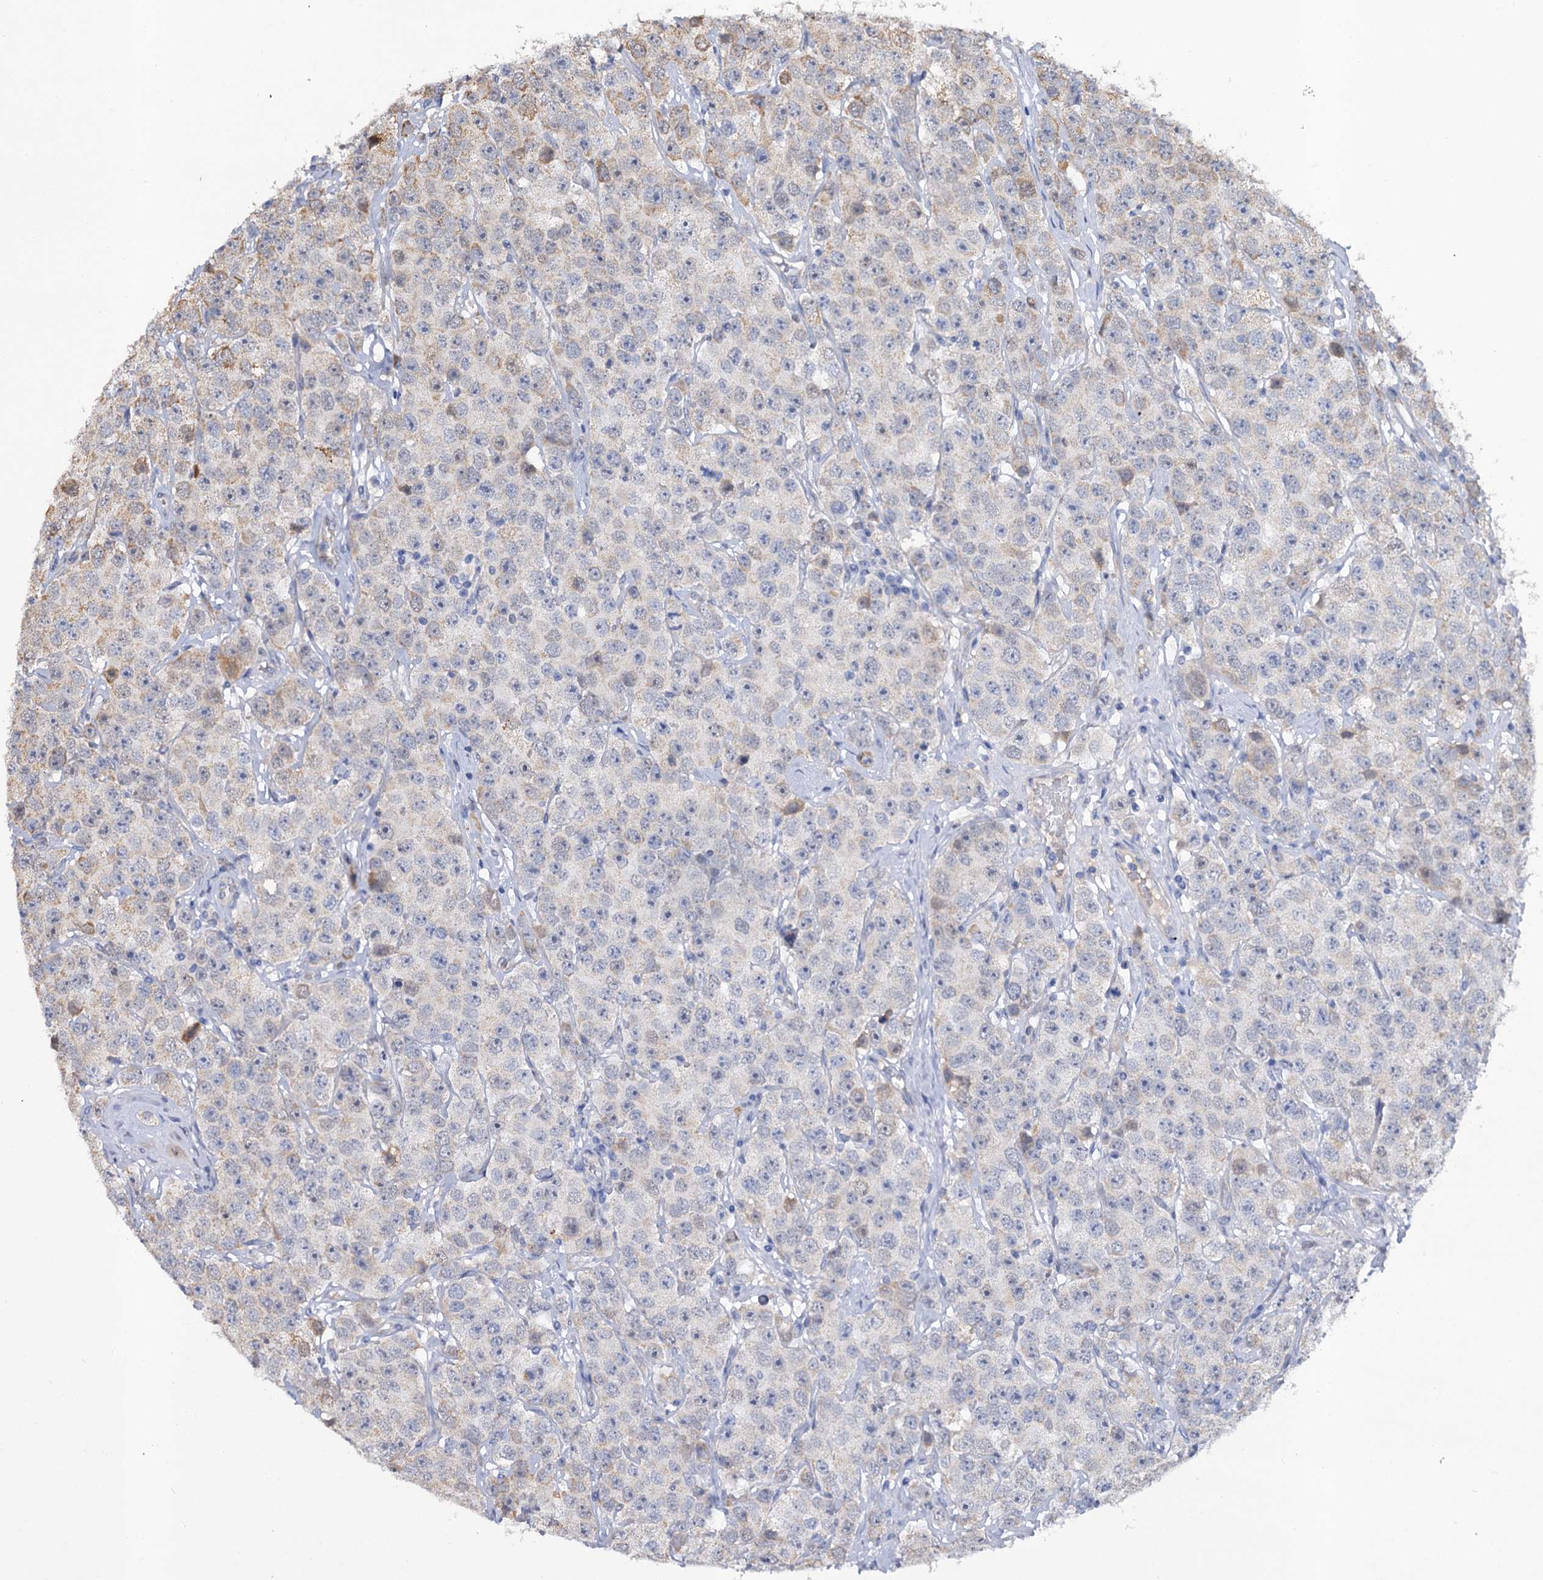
{"staining": {"intensity": "negative", "quantity": "none", "location": "none"}, "tissue": "testis cancer", "cell_type": "Tumor cells", "image_type": "cancer", "snomed": [{"axis": "morphology", "description": "Seminoma, NOS"}, {"axis": "topography", "description": "Testis"}], "caption": "Tumor cells show no significant protein positivity in testis cancer (seminoma). Nuclei are stained in blue.", "gene": "ALKBH7", "patient": {"sex": "male", "age": 28}}